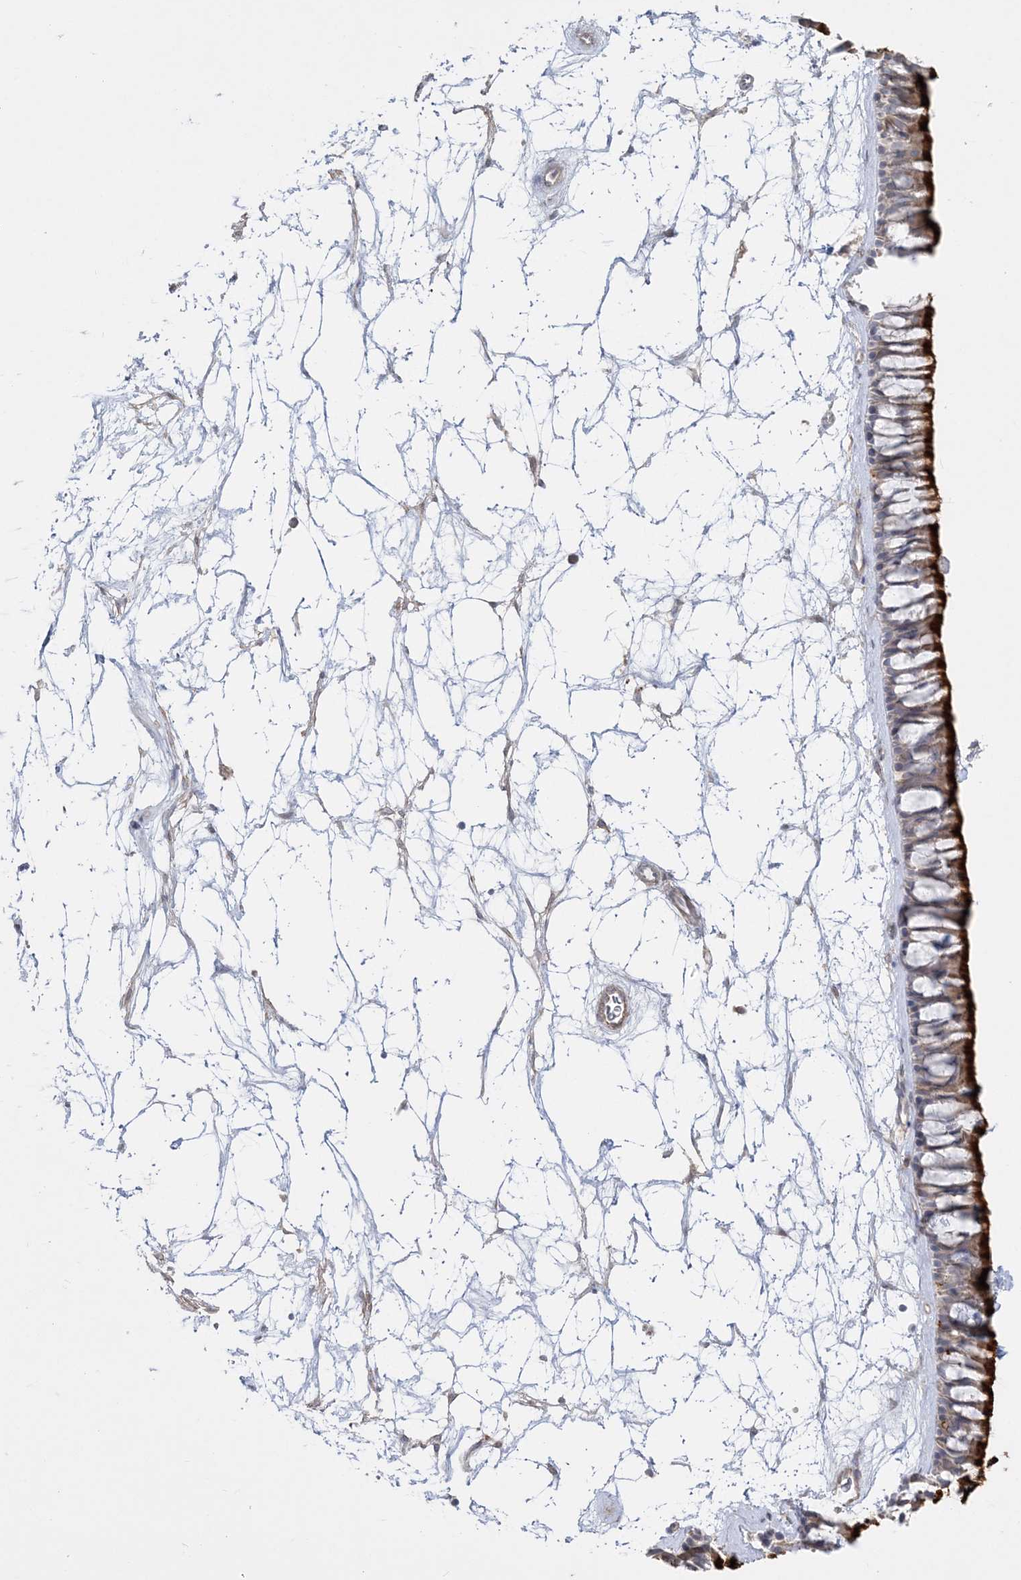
{"staining": {"intensity": "strong", "quantity": ">75%", "location": "cytoplasmic/membranous"}, "tissue": "nasopharynx", "cell_type": "Respiratory epithelial cells", "image_type": "normal", "snomed": [{"axis": "morphology", "description": "Normal tissue, NOS"}, {"axis": "topography", "description": "Nasopharynx"}], "caption": "The micrograph demonstrates a brown stain indicating the presence of a protein in the cytoplasmic/membranous of respiratory epithelial cells in nasopharynx. The protein of interest is stained brown, and the nuclei are stained in blue (DAB IHC with brightfield microscopy, high magnification).", "gene": "HAAO", "patient": {"sex": "male", "age": 64}}